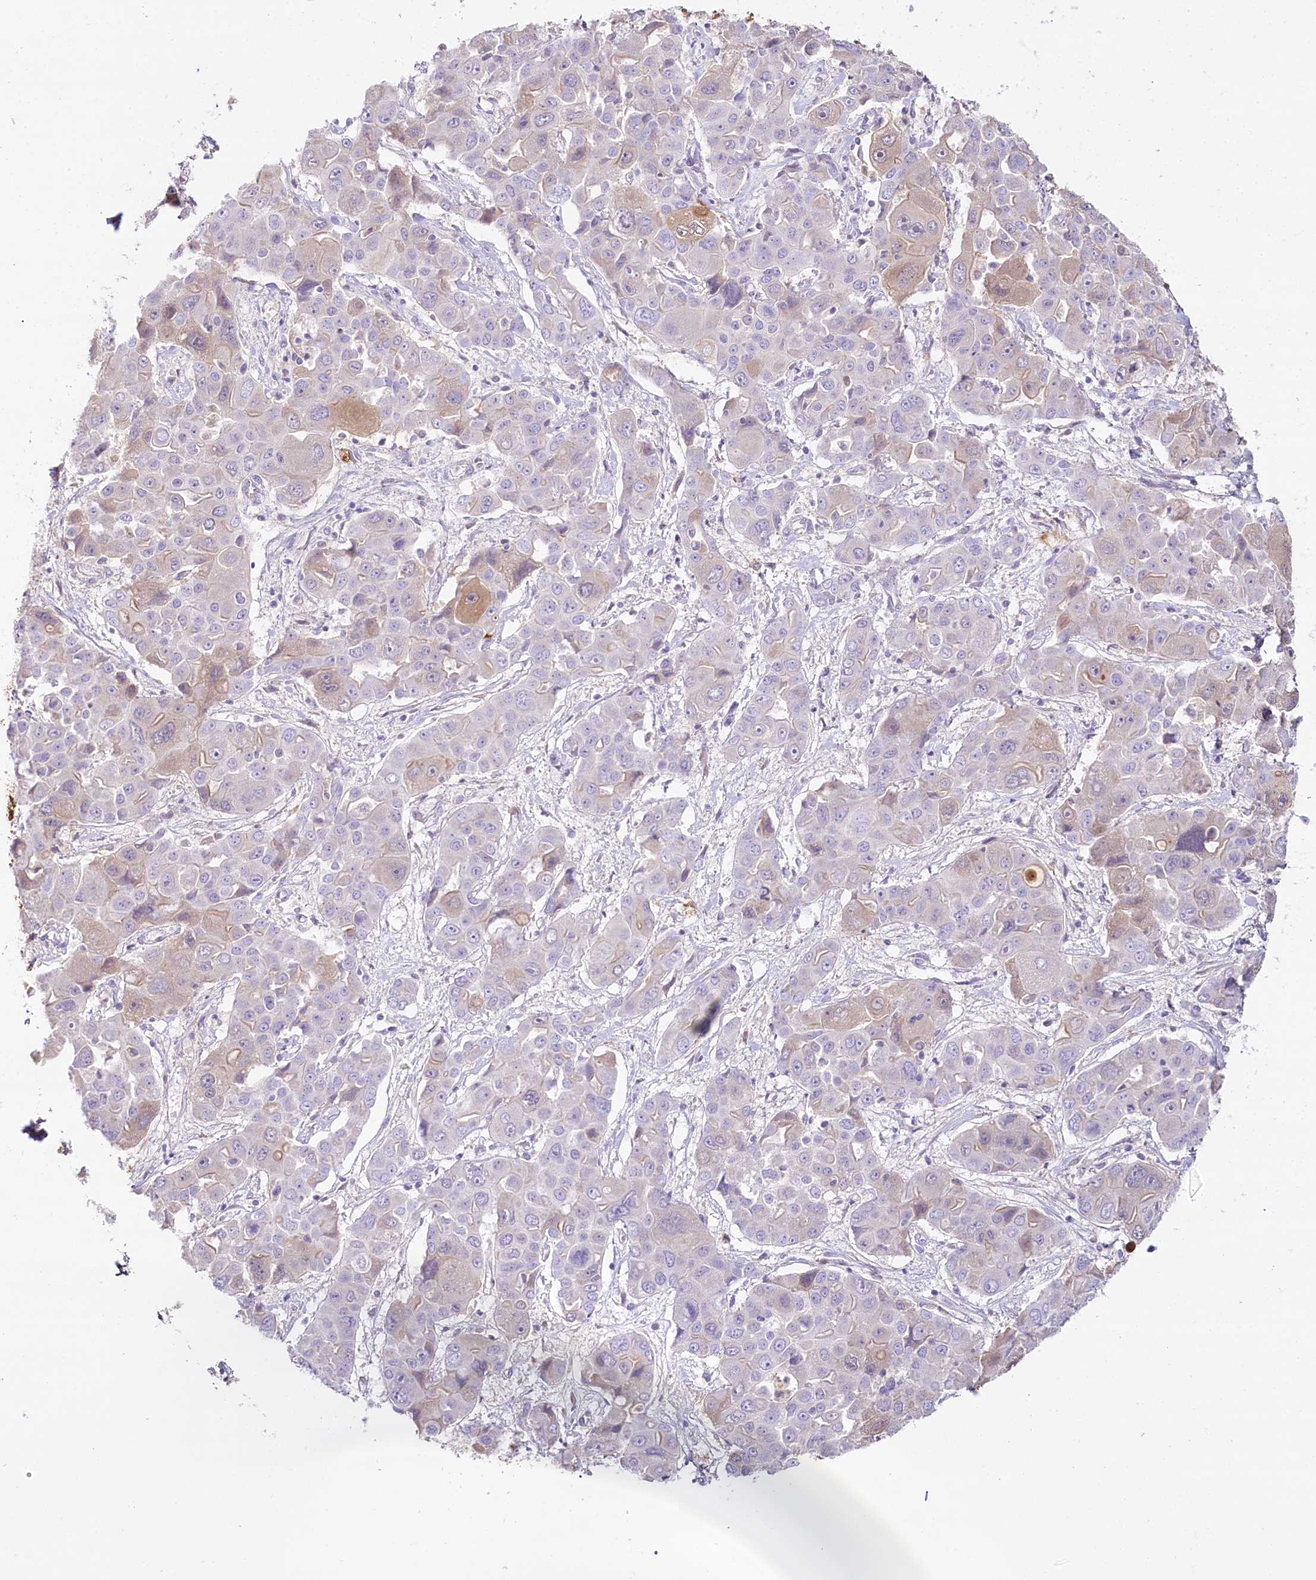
{"staining": {"intensity": "weak", "quantity": "<25%", "location": "cytoplasmic/membranous"}, "tissue": "liver cancer", "cell_type": "Tumor cells", "image_type": "cancer", "snomed": [{"axis": "morphology", "description": "Cholangiocarcinoma"}, {"axis": "topography", "description": "Liver"}], "caption": "DAB immunohistochemical staining of human liver cancer (cholangiocarcinoma) reveals no significant positivity in tumor cells.", "gene": "HPD", "patient": {"sex": "male", "age": 67}}